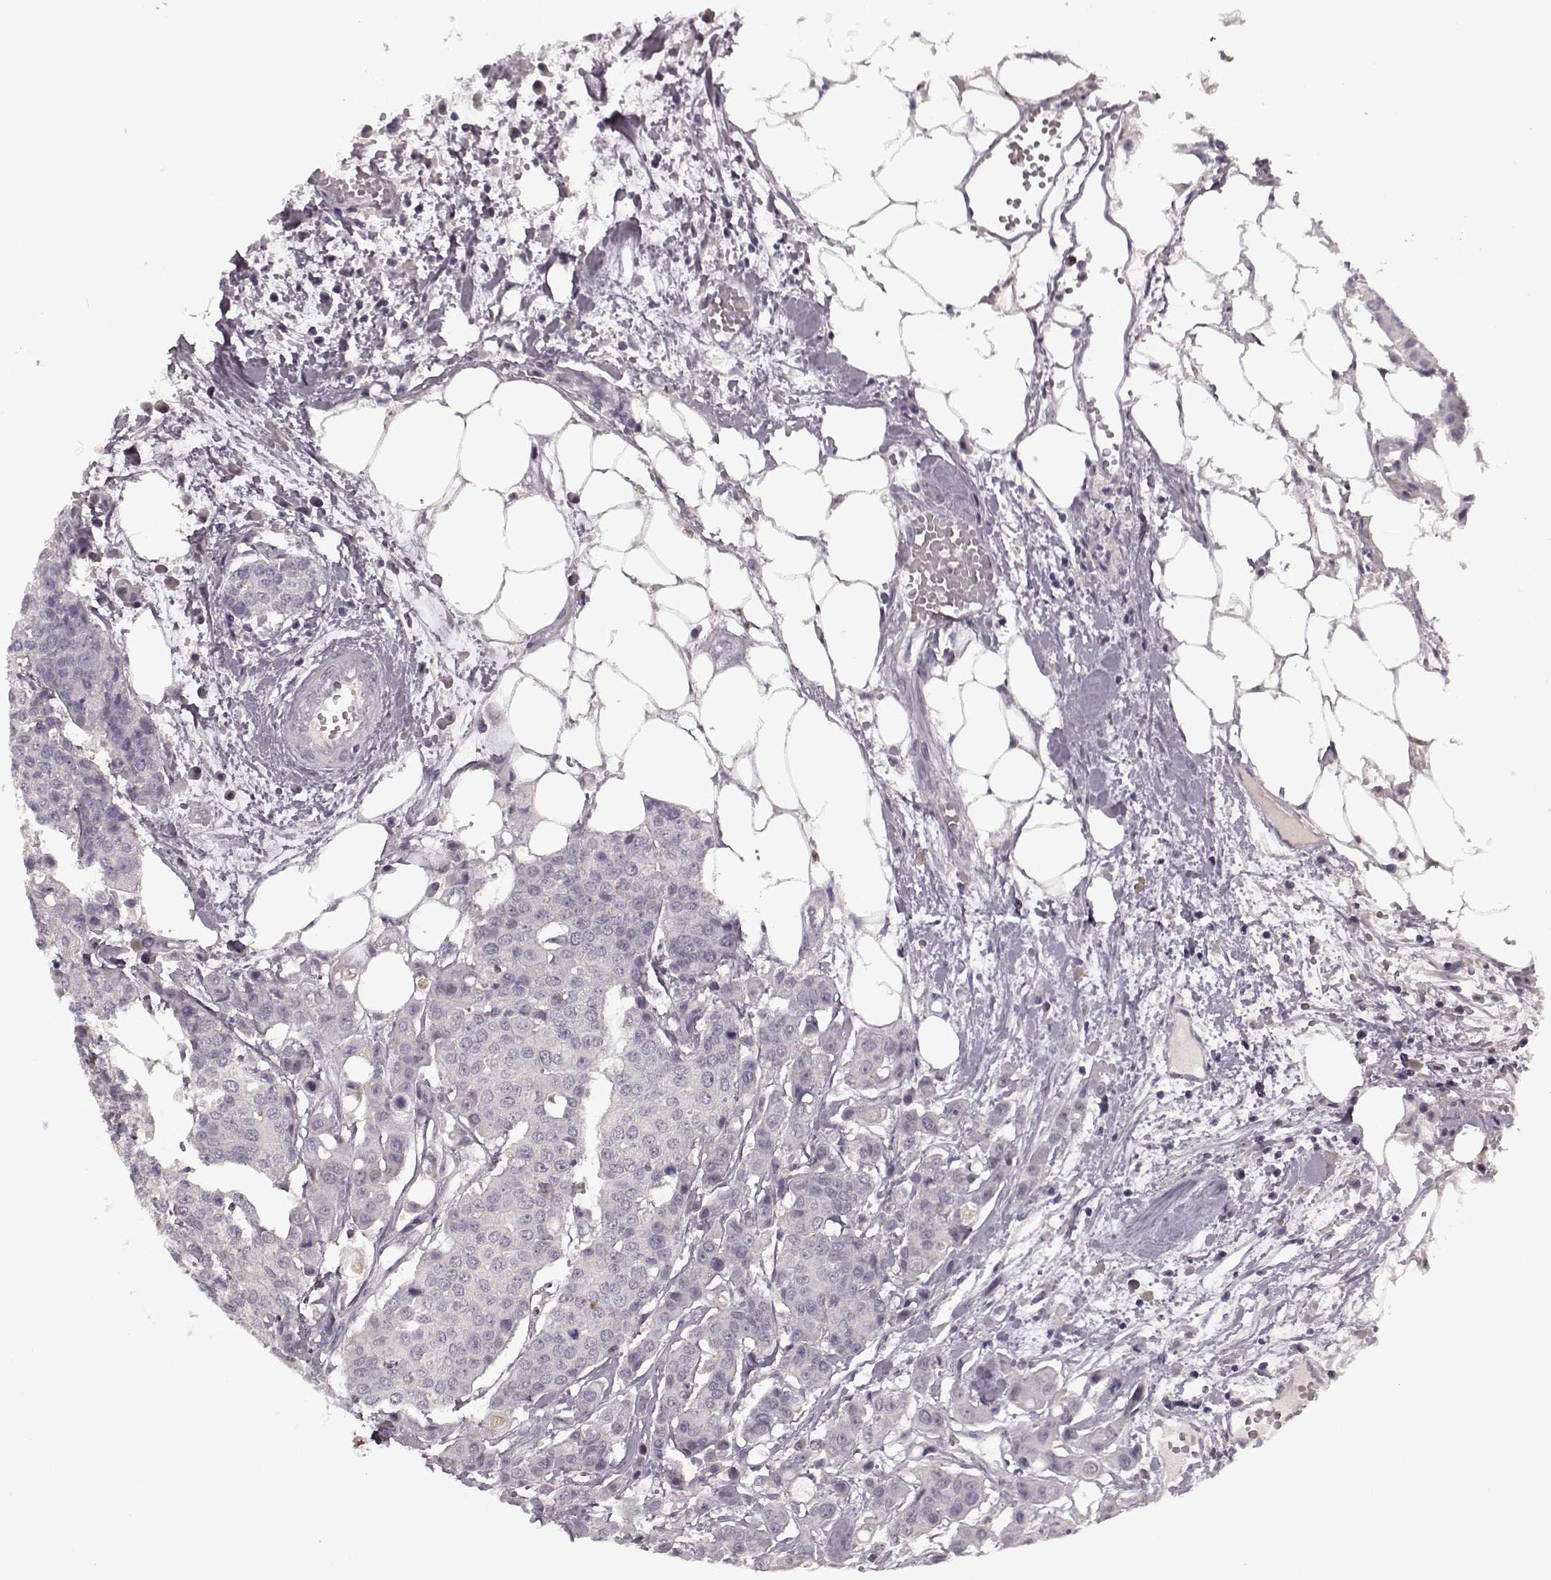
{"staining": {"intensity": "negative", "quantity": "none", "location": "none"}, "tissue": "carcinoid", "cell_type": "Tumor cells", "image_type": "cancer", "snomed": [{"axis": "morphology", "description": "Carcinoid, malignant, NOS"}, {"axis": "topography", "description": "Colon"}], "caption": "Immunohistochemistry (IHC) photomicrograph of neoplastic tissue: malignant carcinoid stained with DAB (3,3'-diaminobenzidine) reveals no significant protein expression in tumor cells.", "gene": "CNGA3", "patient": {"sex": "male", "age": 81}}